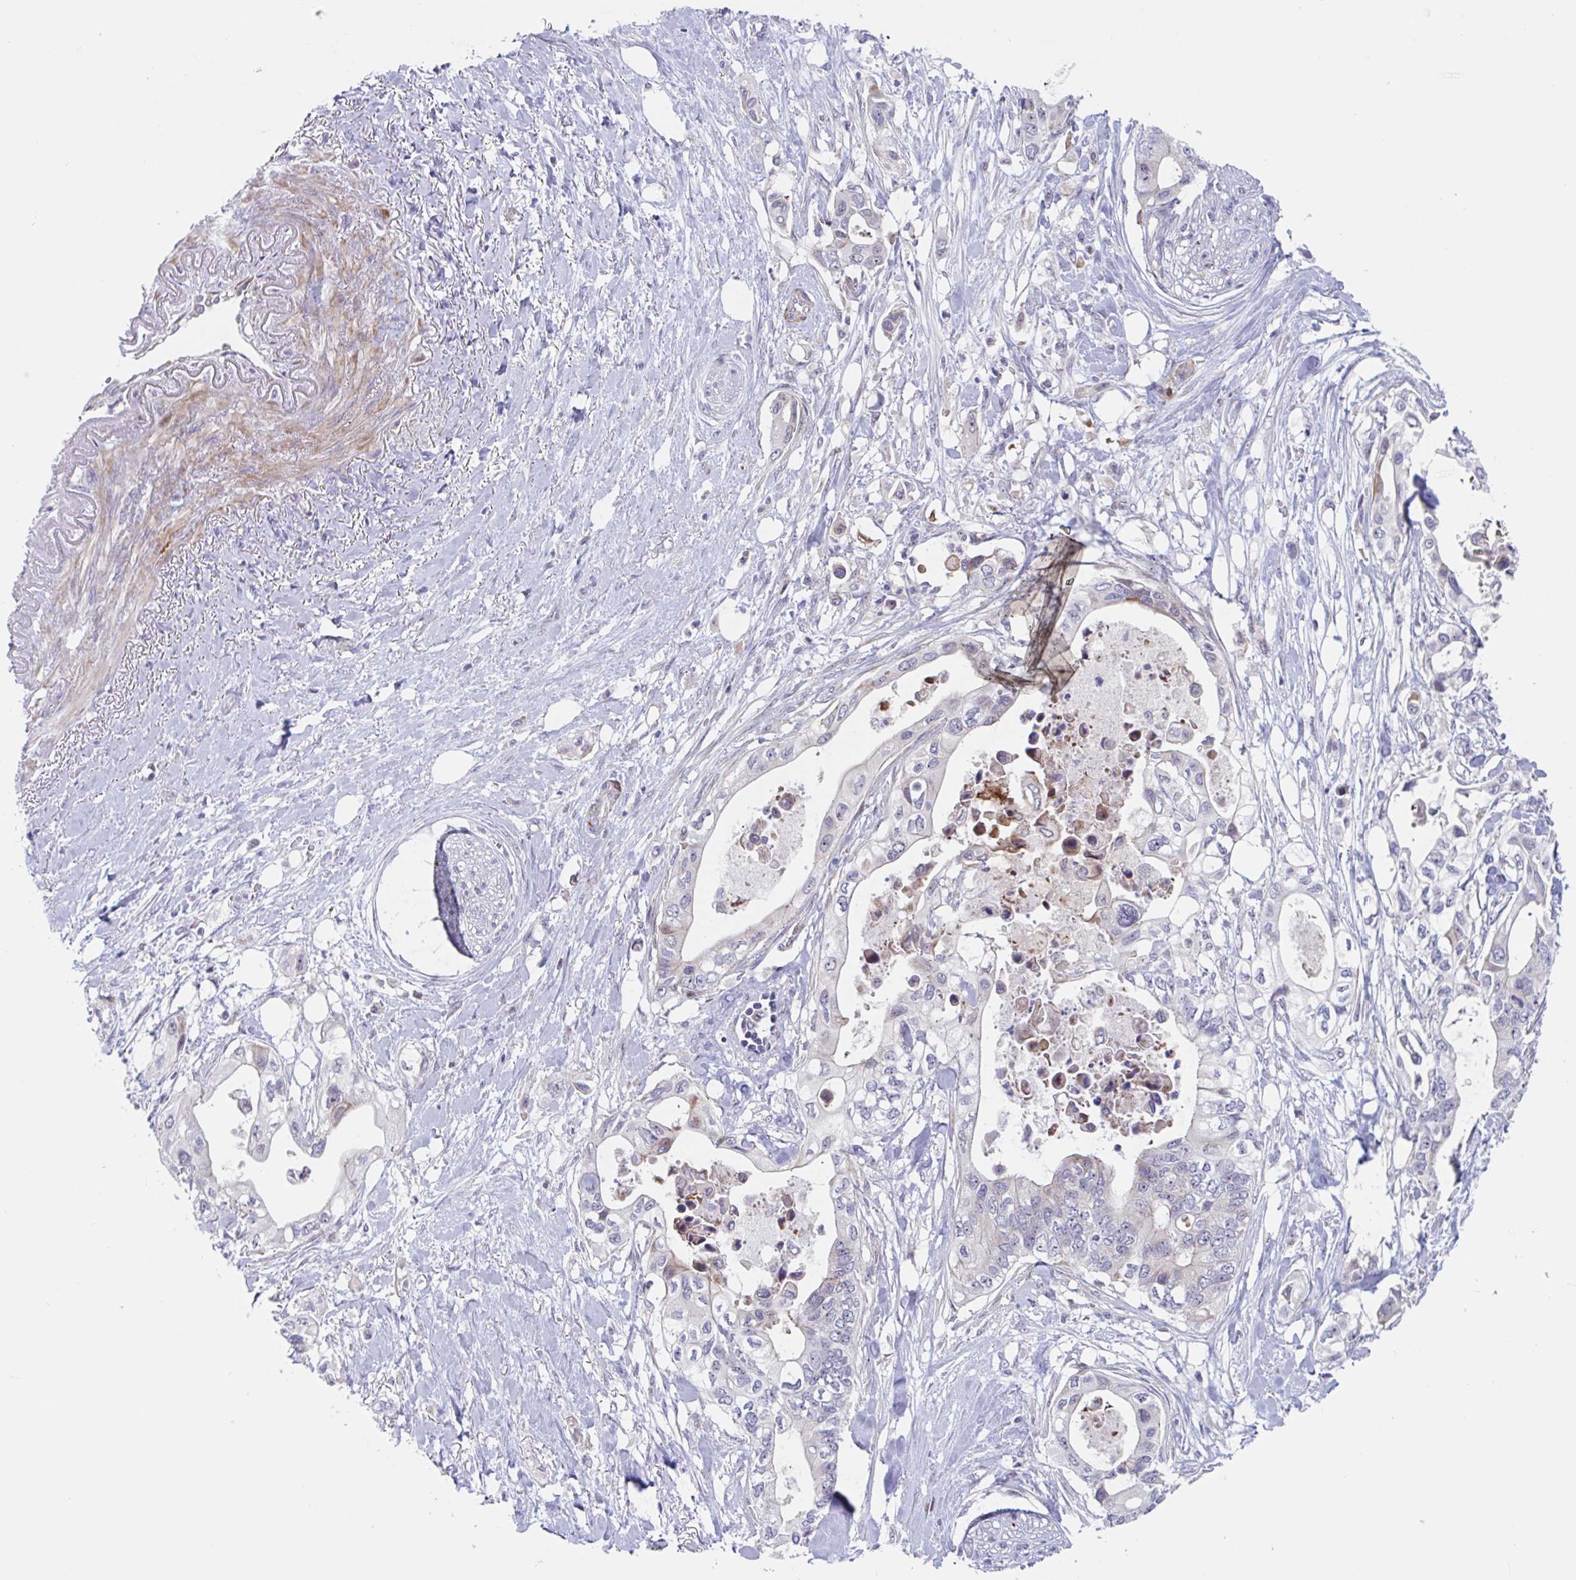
{"staining": {"intensity": "negative", "quantity": "none", "location": "none"}, "tissue": "pancreatic cancer", "cell_type": "Tumor cells", "image_type": "cancer", "snomed": [{"axis": "morphology", "description": "Adenocarcinoma, NOS"}, {"axis": "topography", "description": "Pancreas"}], "caption": "Micrograph shows no protein expression in tumor cells of pancreatic cancer (adenocarcinoma) tissue. (Brightfield microscopy of DAB immunohistochemistry (IHC) at high magnification).", "gene": "DUXA", "patient": {"sex": "female", "age": 63}}